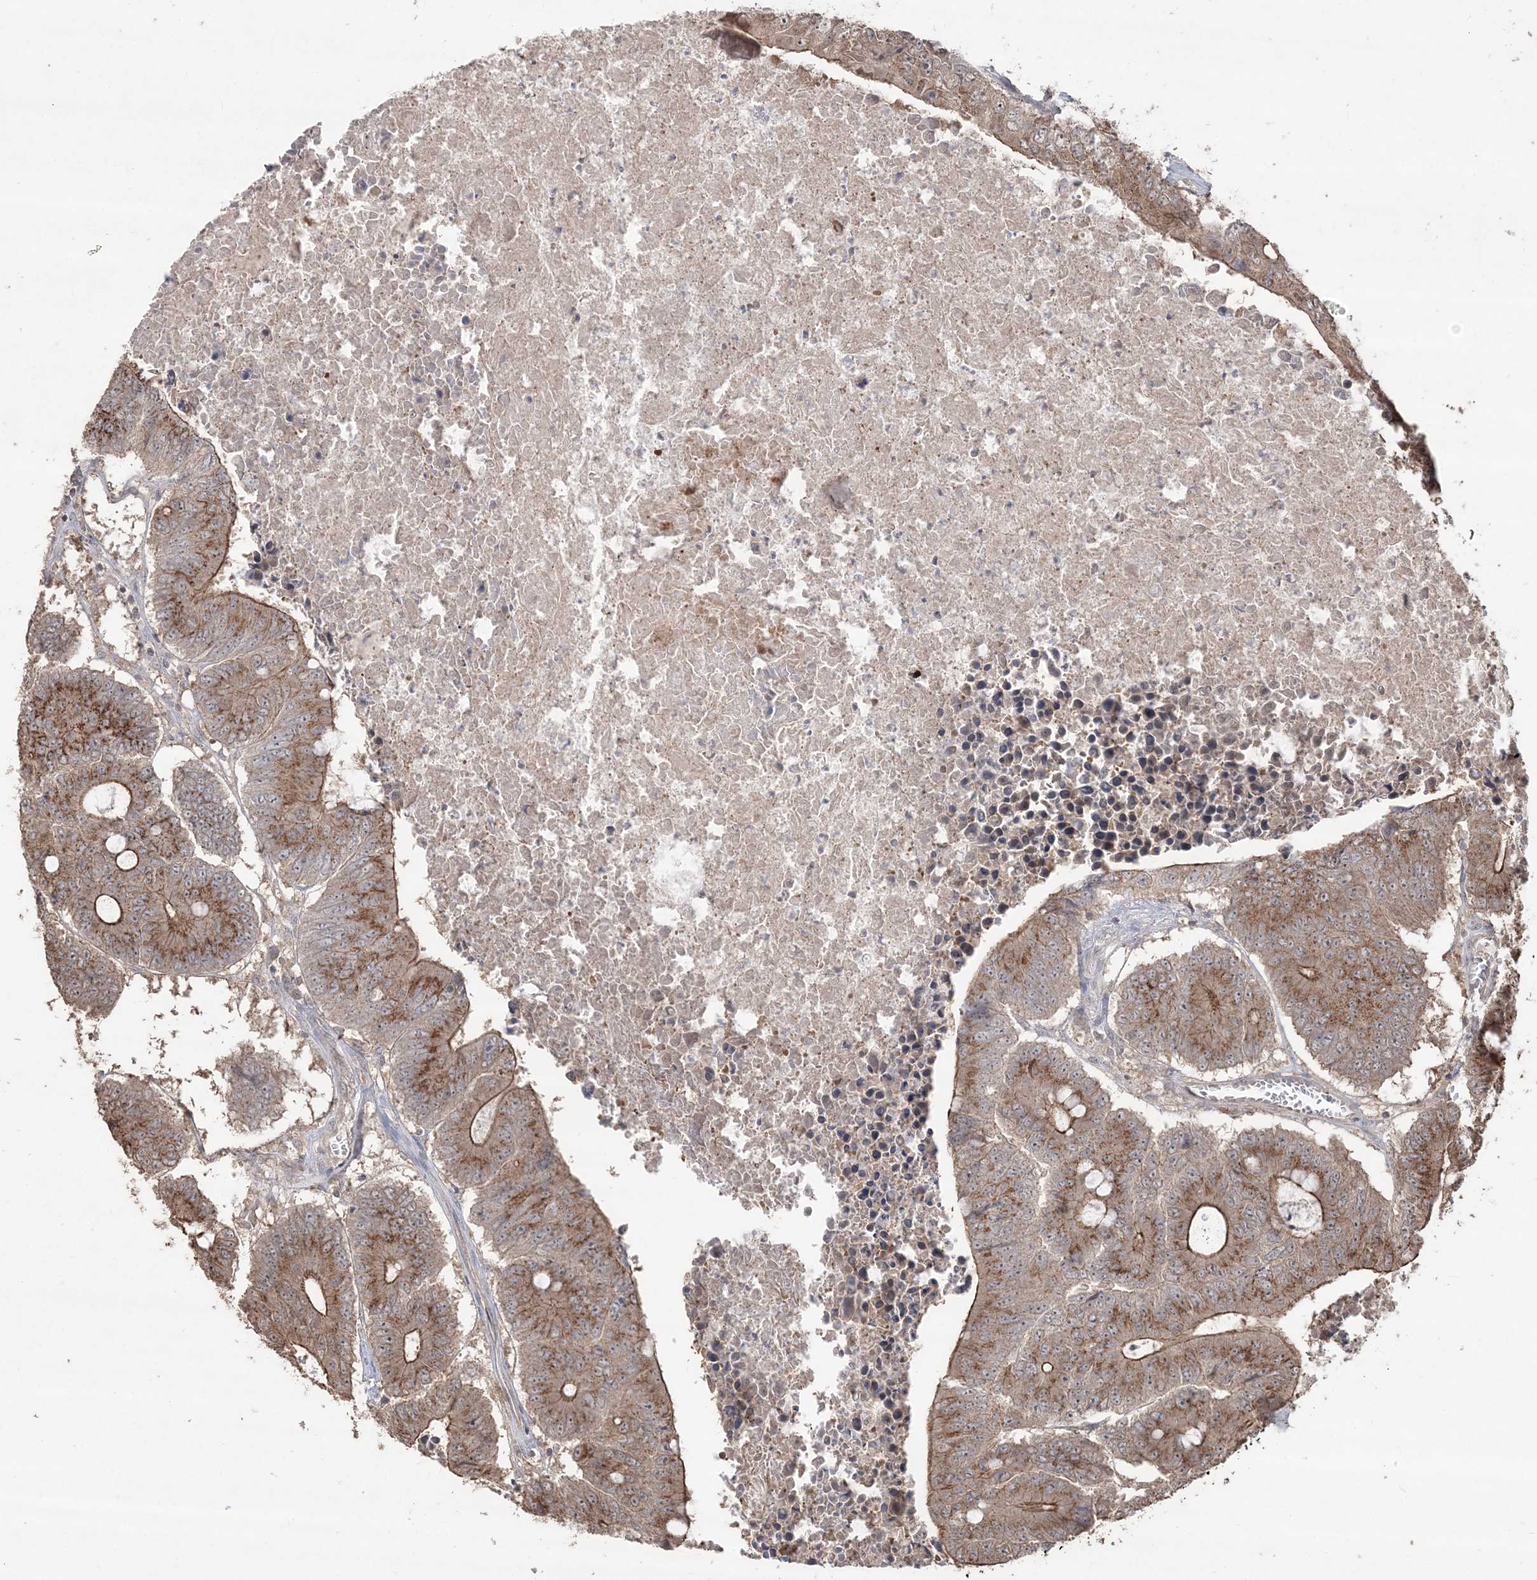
{"staining": {"intensity": "moderate", "quantity": ">75%", "location": "cytoplasmic/membranous"}, "tissue": "colorectal cancer", "cell_type": "Tumor cells", "image_type": "cancer", "snomed": [{"axis": "morphology", "description": "Adenocarcinoma, NOS"}, {"axis": "topography", "description": "Colon"}], "caption": "Human colorectal adenocarcinoma stained with a protein marker reveals moderate staining in tumor cells.", "gene": "EHHADH", "patient": {"sex": "male", "age": 87}}